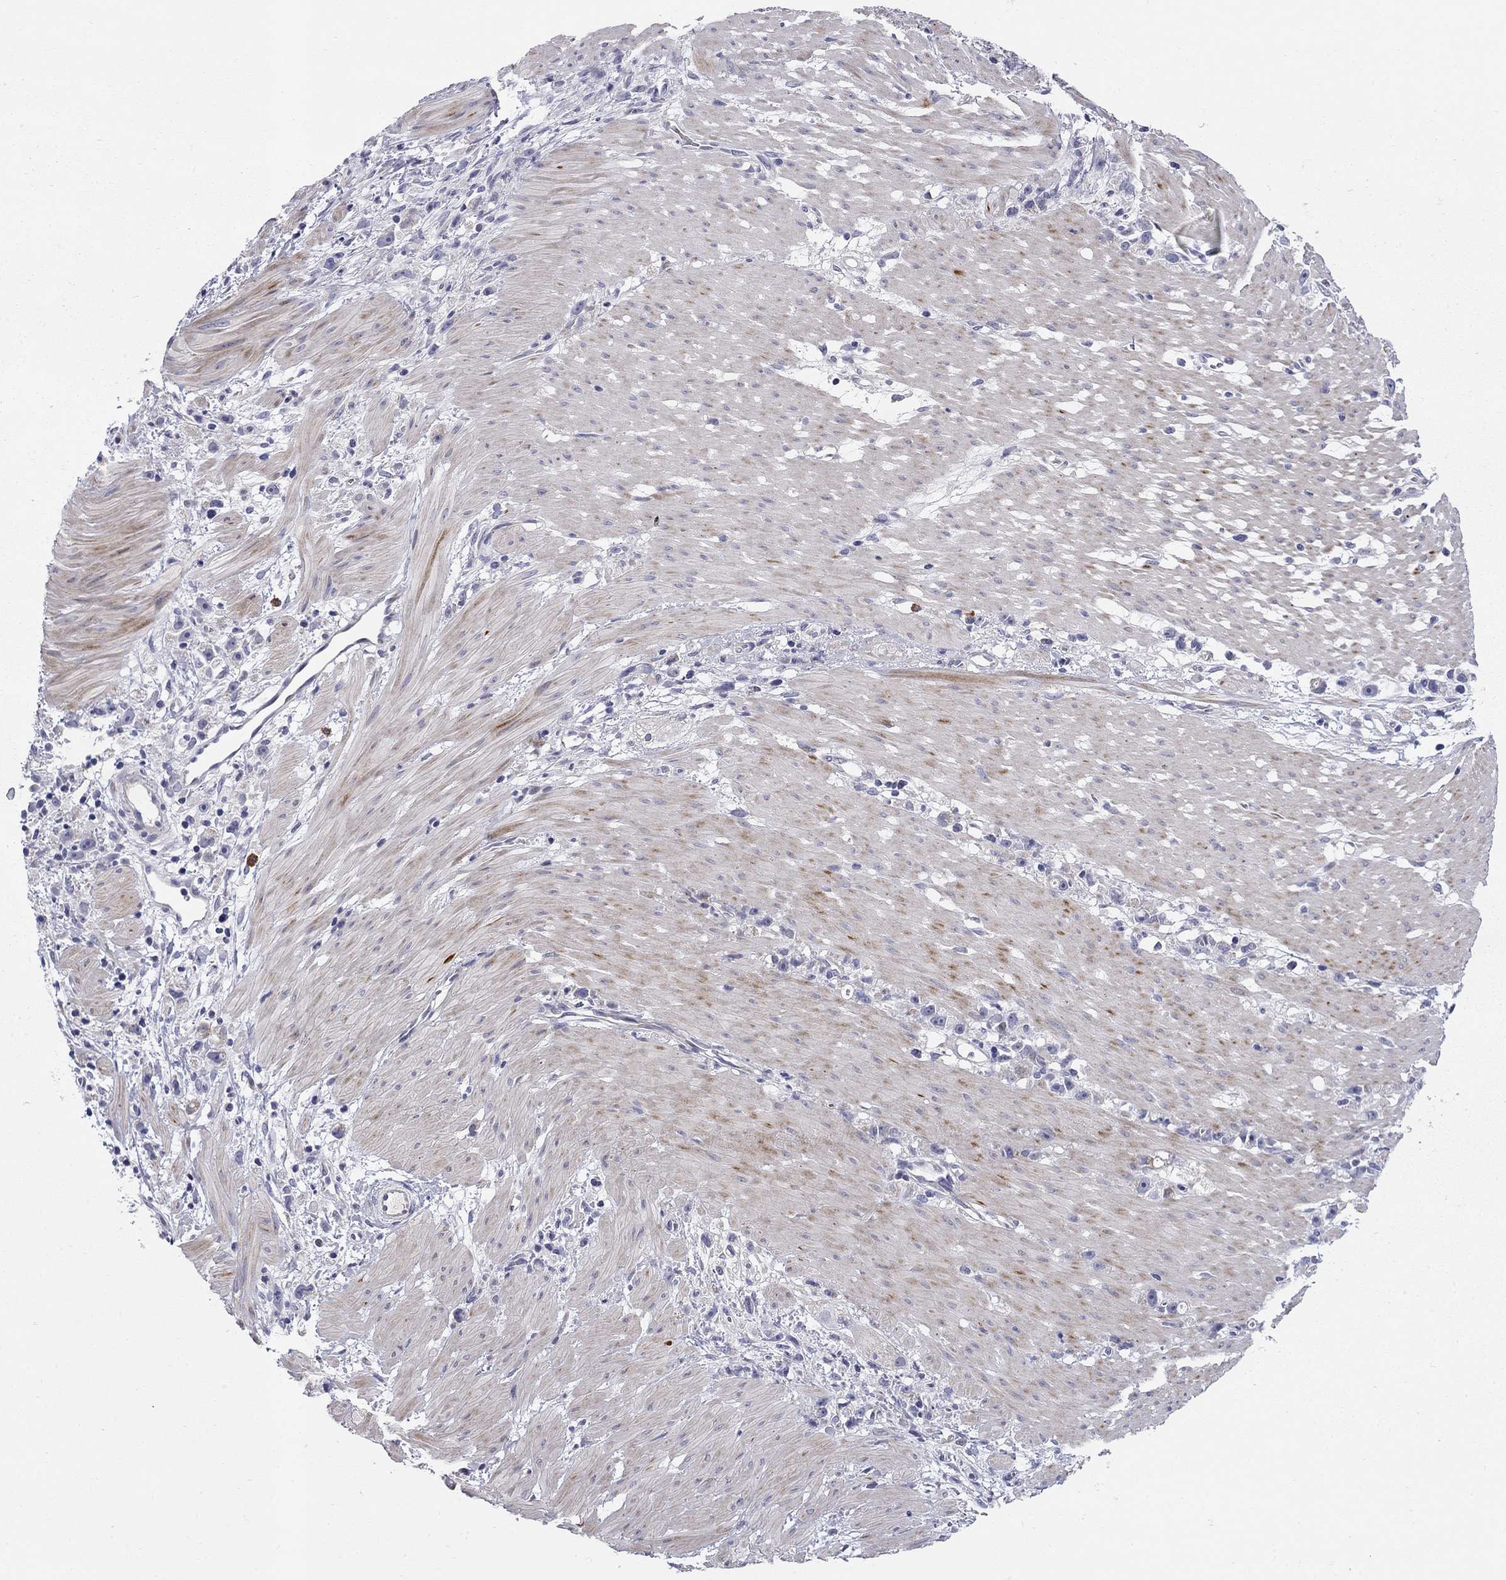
{"staining": {"intensity": "negative", "quantity": "none", "location": "none"}, "tissue": "stomach cancer", "cell_type": "Tumor cells", "image_type": "cancer", "snomed": [{"axis": "morphology", "description": "Adenocarcinoma, NOS"}, {"axis": "topography", "description": "Stomach"}], "caption": "Immunohistochemical staining of human stomach cancer demonstrates no significant expression in tumor cells.", "gene": "C8orf88", "patient": {"sex": "female", "age": 59}}